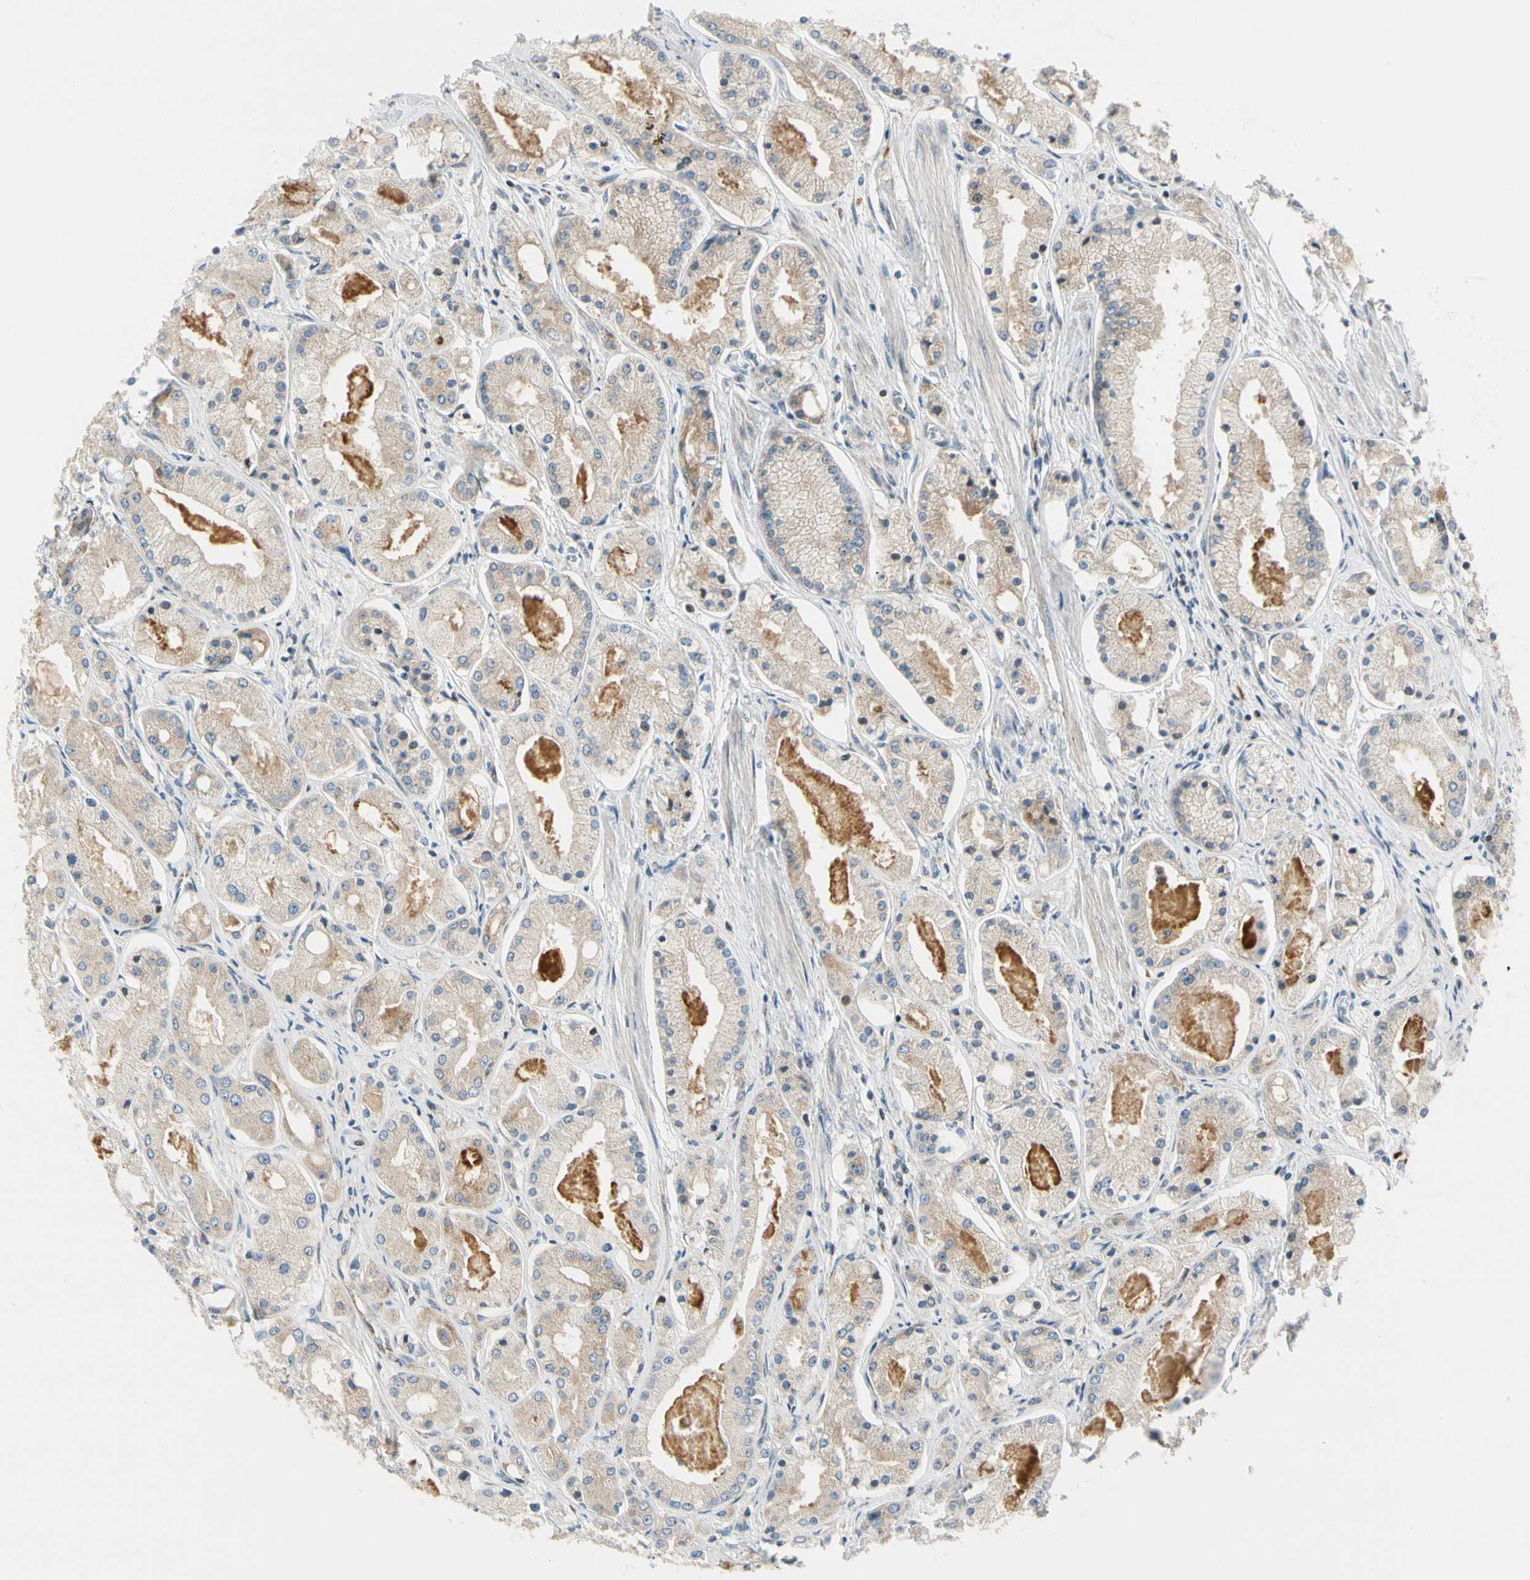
{"staining": {"intensity": "weak", "quantity": "25%-75%", "location": "cytoplasmic/membranous"}, "tissue": "prostate cancer", "cell_type": "Tumor cells", "image_type": "cancer", "snomed": [{"axis": "morphology", "description": "Adenocarcinoma, High grade"}, {"axis": "topography", "description": "Prostate"}], "caption": "An image of human prostate adenocarcinoma (high-grade) stained for a protein shows weak cytoplasmic/membranous brown staining in tumor cells. (Stains: DAB in brown, nuclei in blue, Microscopy: brightfield microscopy at high magnification).", "gene": "NPDC1", "patient": {"sex": "male", "age": 66}}